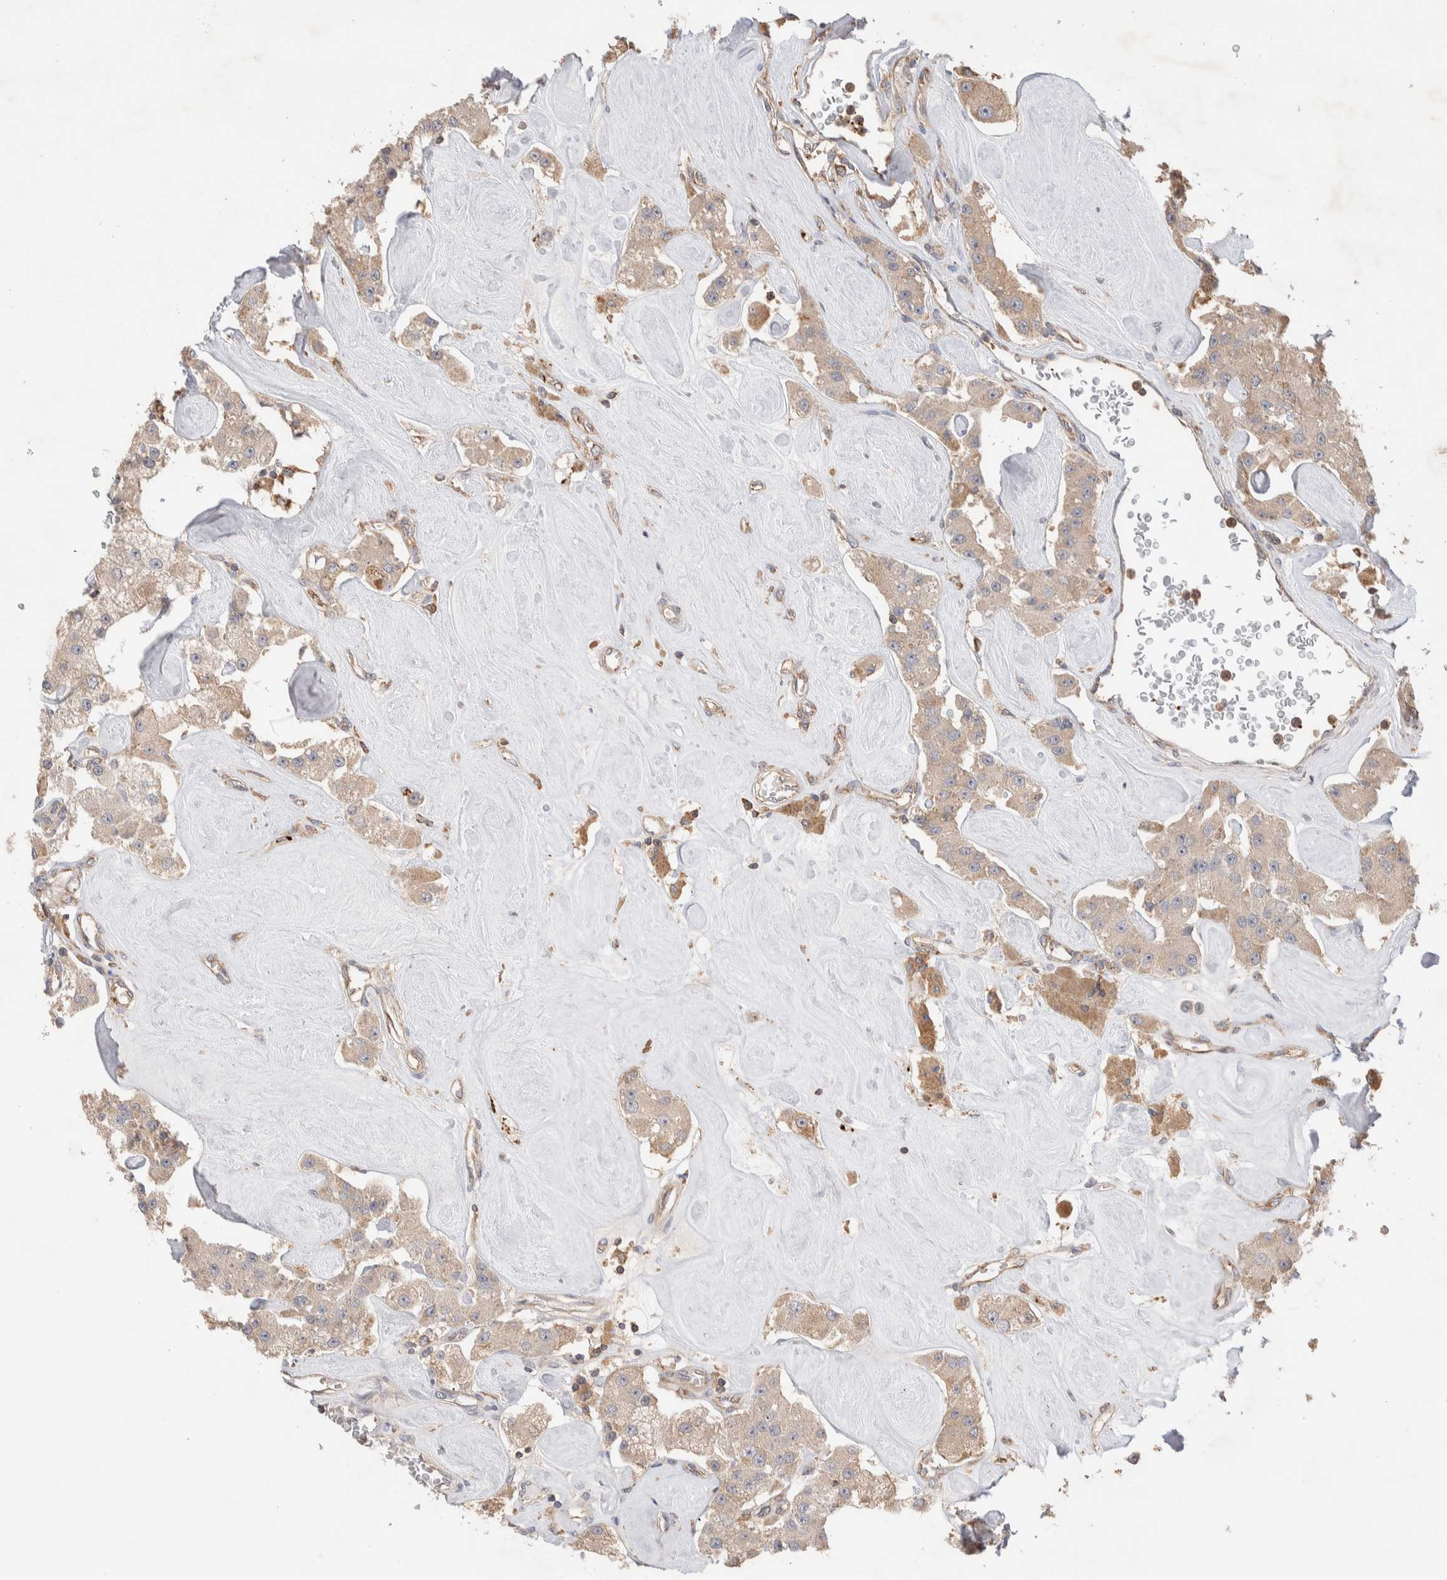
{"staining": {"intensity": "moderate", "quantity": "<25%", "location": "cytoplasmic/membranous"}, "tissue": "carcinoid", "cell_type": "Tumor cells", "image_type": "cancer", "snomed": [{"axis": "morphology", "description": "Carcinoid, malignant, NOS"}, {"axis": "topography", "description": "Pancreas"}], "caption": "A low amount of moderate cytoplasmic/membranous staining is seen in approximately <25% of tumor cells in carcinoid tissue. (DAB (3,3'-diaminobenzidine) IHC with brightfield microscopy, high magnification).", "gene": "DEPTOR", "patient": {"sex": "male", "age": 41}}